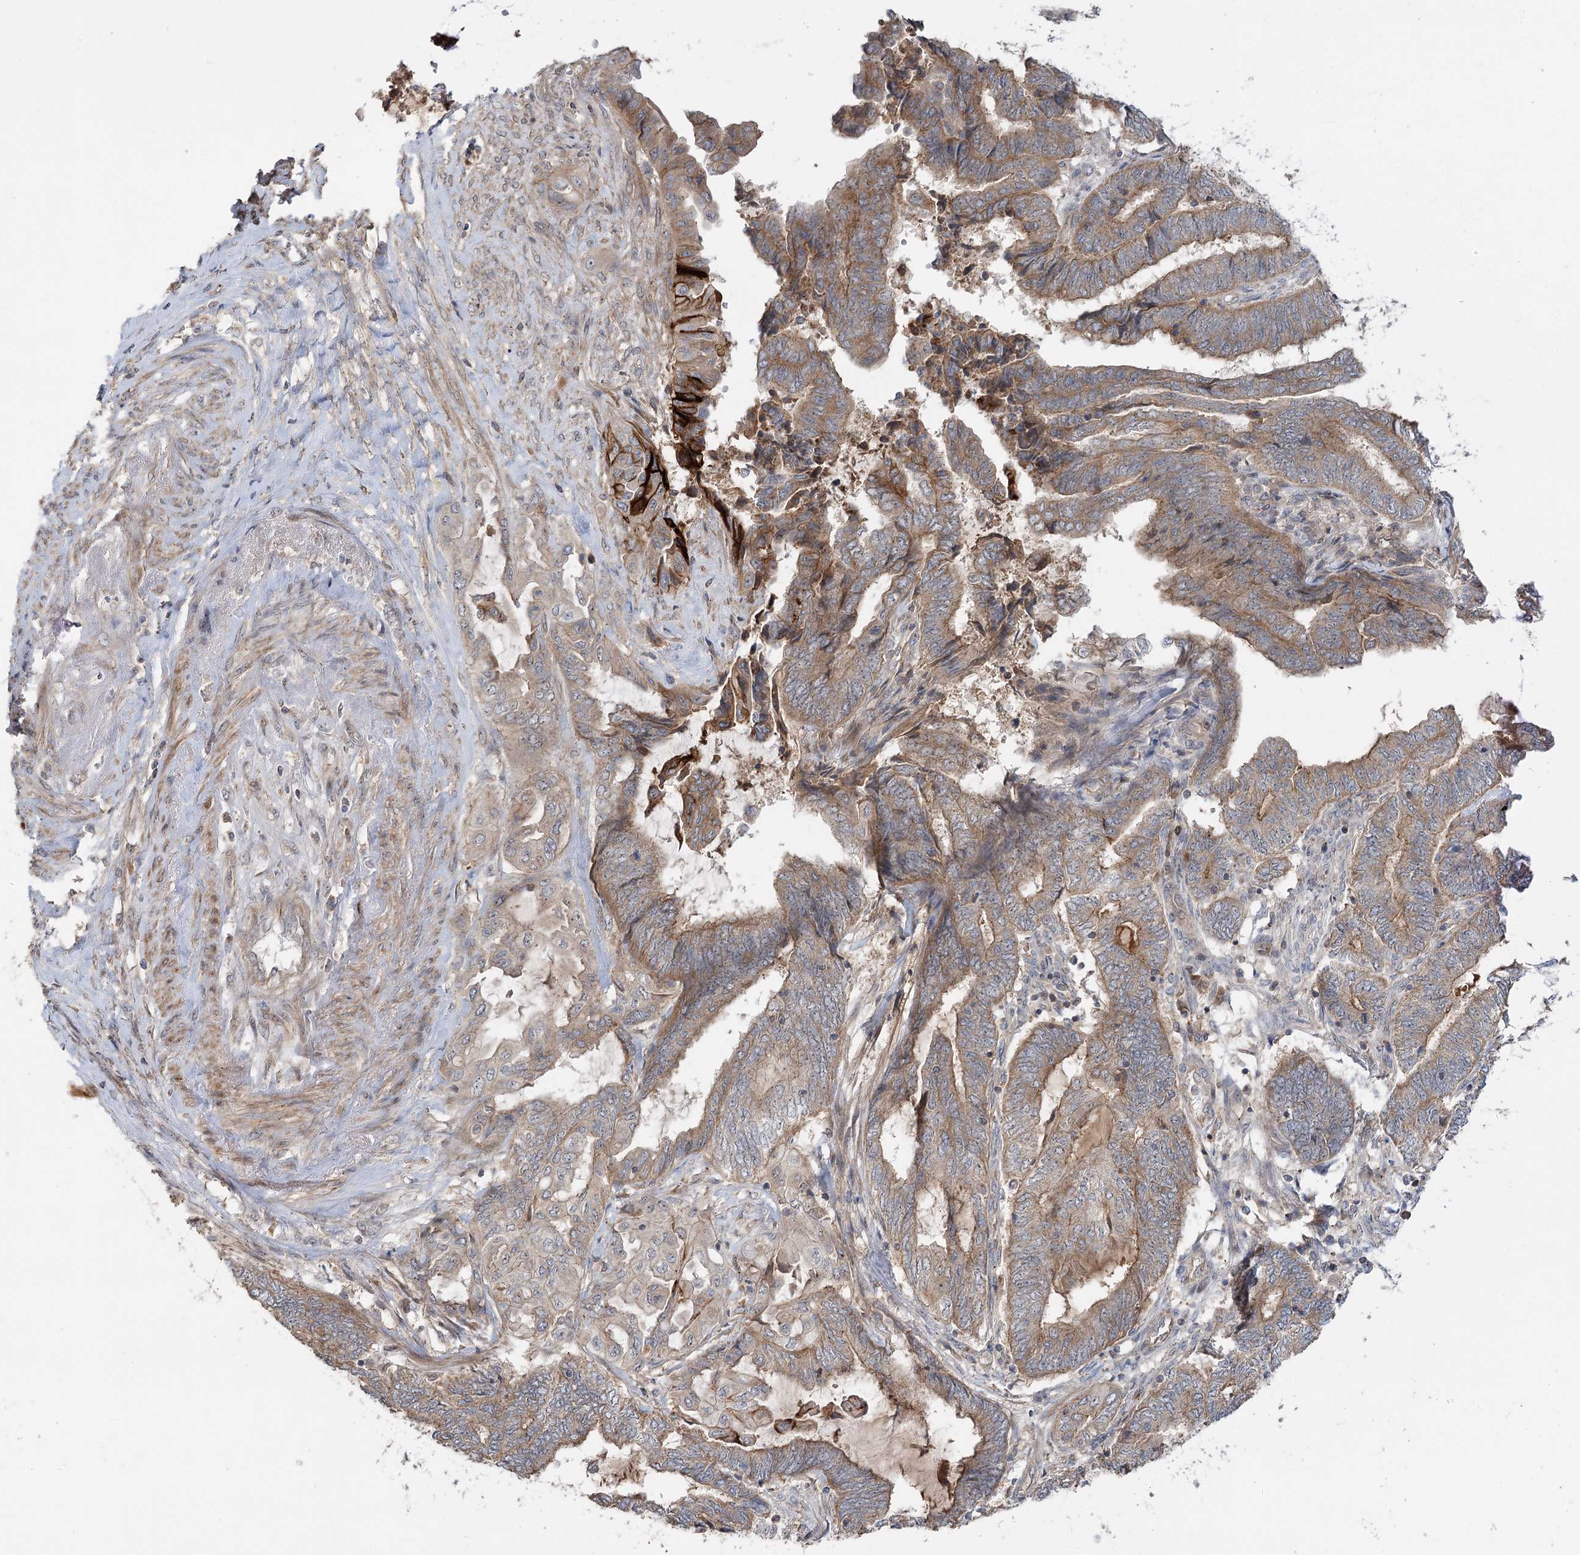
{"staining": {"intensity": "moderate", "quantity": "25%-75%", "location": "cytoplasmic/membranous"}, "tissue": "endometrial cancer", "cell_type": "Tumor cells", "image_type": "cancer", "snomed": [{"axis": "morphology", "description": "Adenocarcinoma, NOS"}, {"axis": "topography", "description": "Uterus"}, {"axis": "topography", "description": "Endometrium"}], "caption": "Protein expression analysis of human endometrial cancer reveals moderate cytoplasmic/membranous staining in about 25%-75% of tumor cells. The staining was performed using DAB (3,3'-diaminobenzidine), with brown indicating positive protein expression. Nuclei are stained blue with hematoxylin.", "gene": "RAPGEF6", "patient": {"sex": "female", "age": 70}}